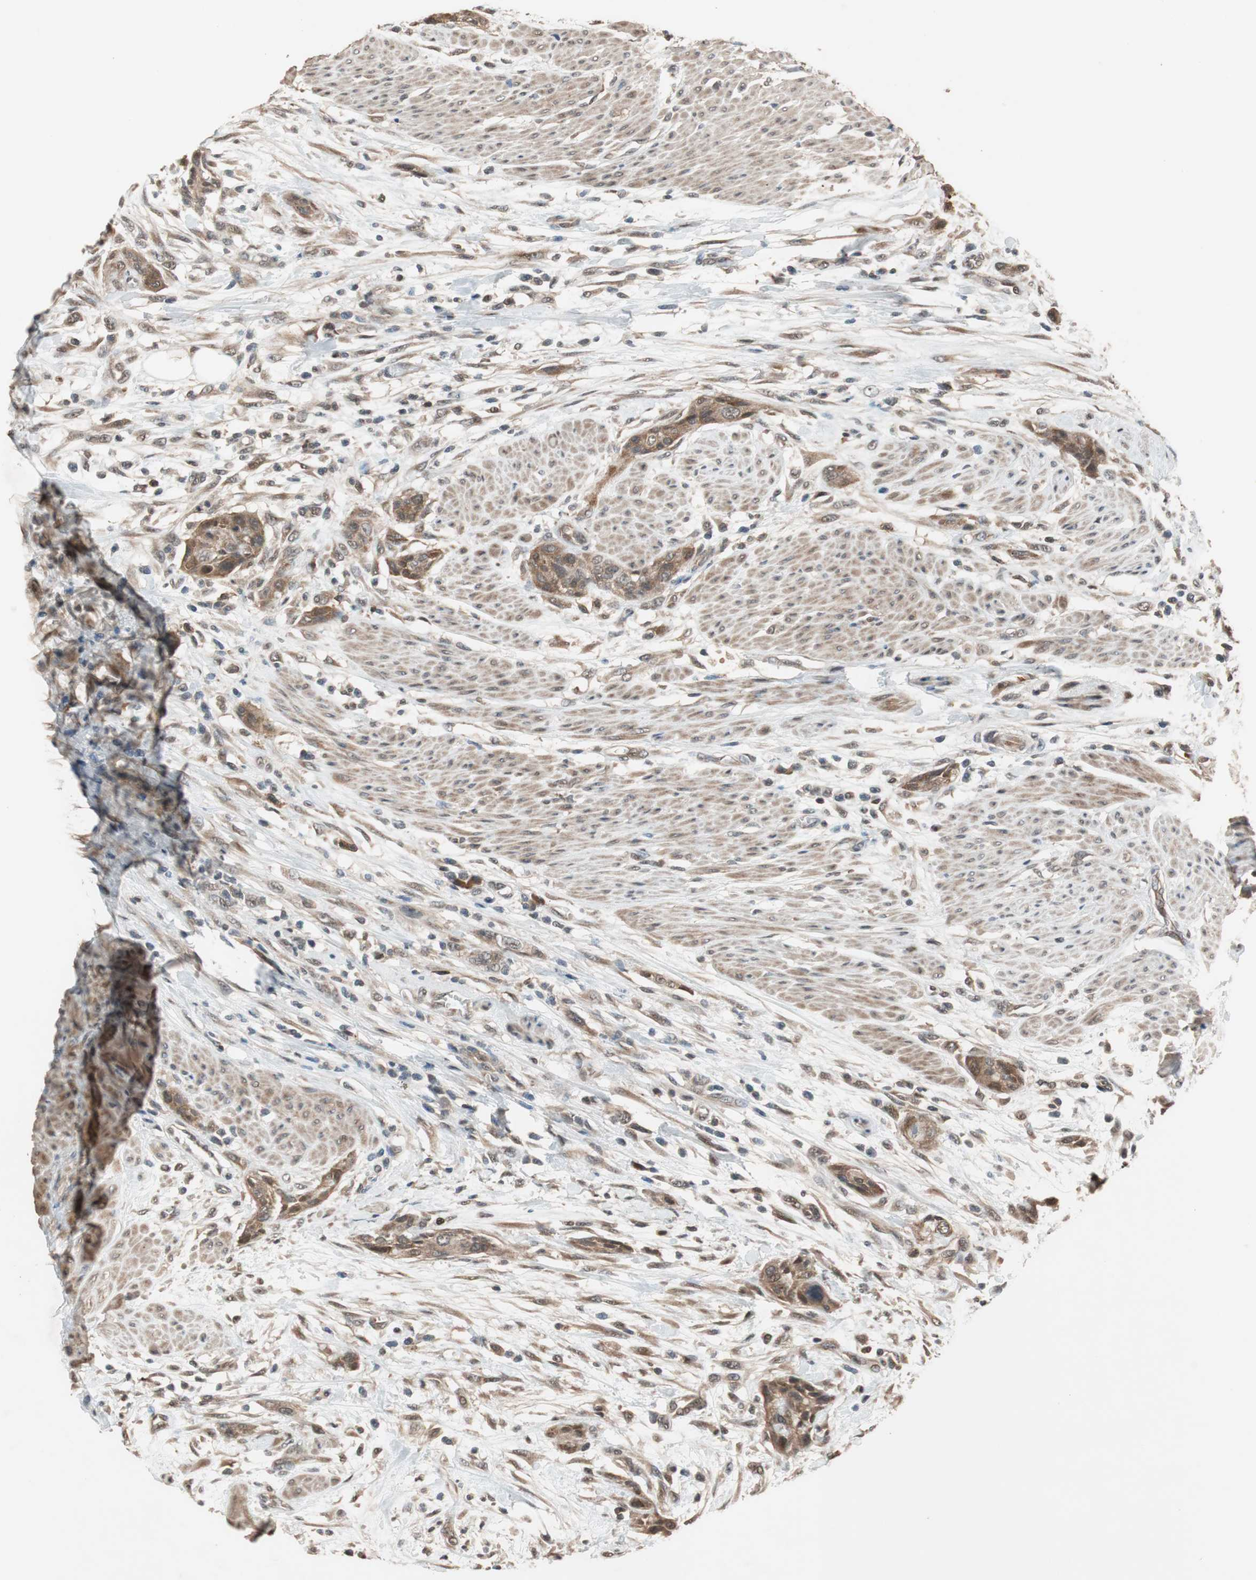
{"staining": {"intensity": "moderate", "quantity": ">75%", "location": "cytoplasmic/membranous"}, "tissue": "urothelial cancer", "cell_type": "Tumor cells", "image_type": "cancer", "snomed": [{"axis": "morphology", "description": "Urothelial carcinoma, High grade"}, {"axis": "topography", "description": "Urinary bladder"}], "caption": "Human urothelial cancer stained with a protein marker shows moderate staining in tumor cells.", "gene": "TMEM230", "patient": {"sex": "male", "age": 35}}